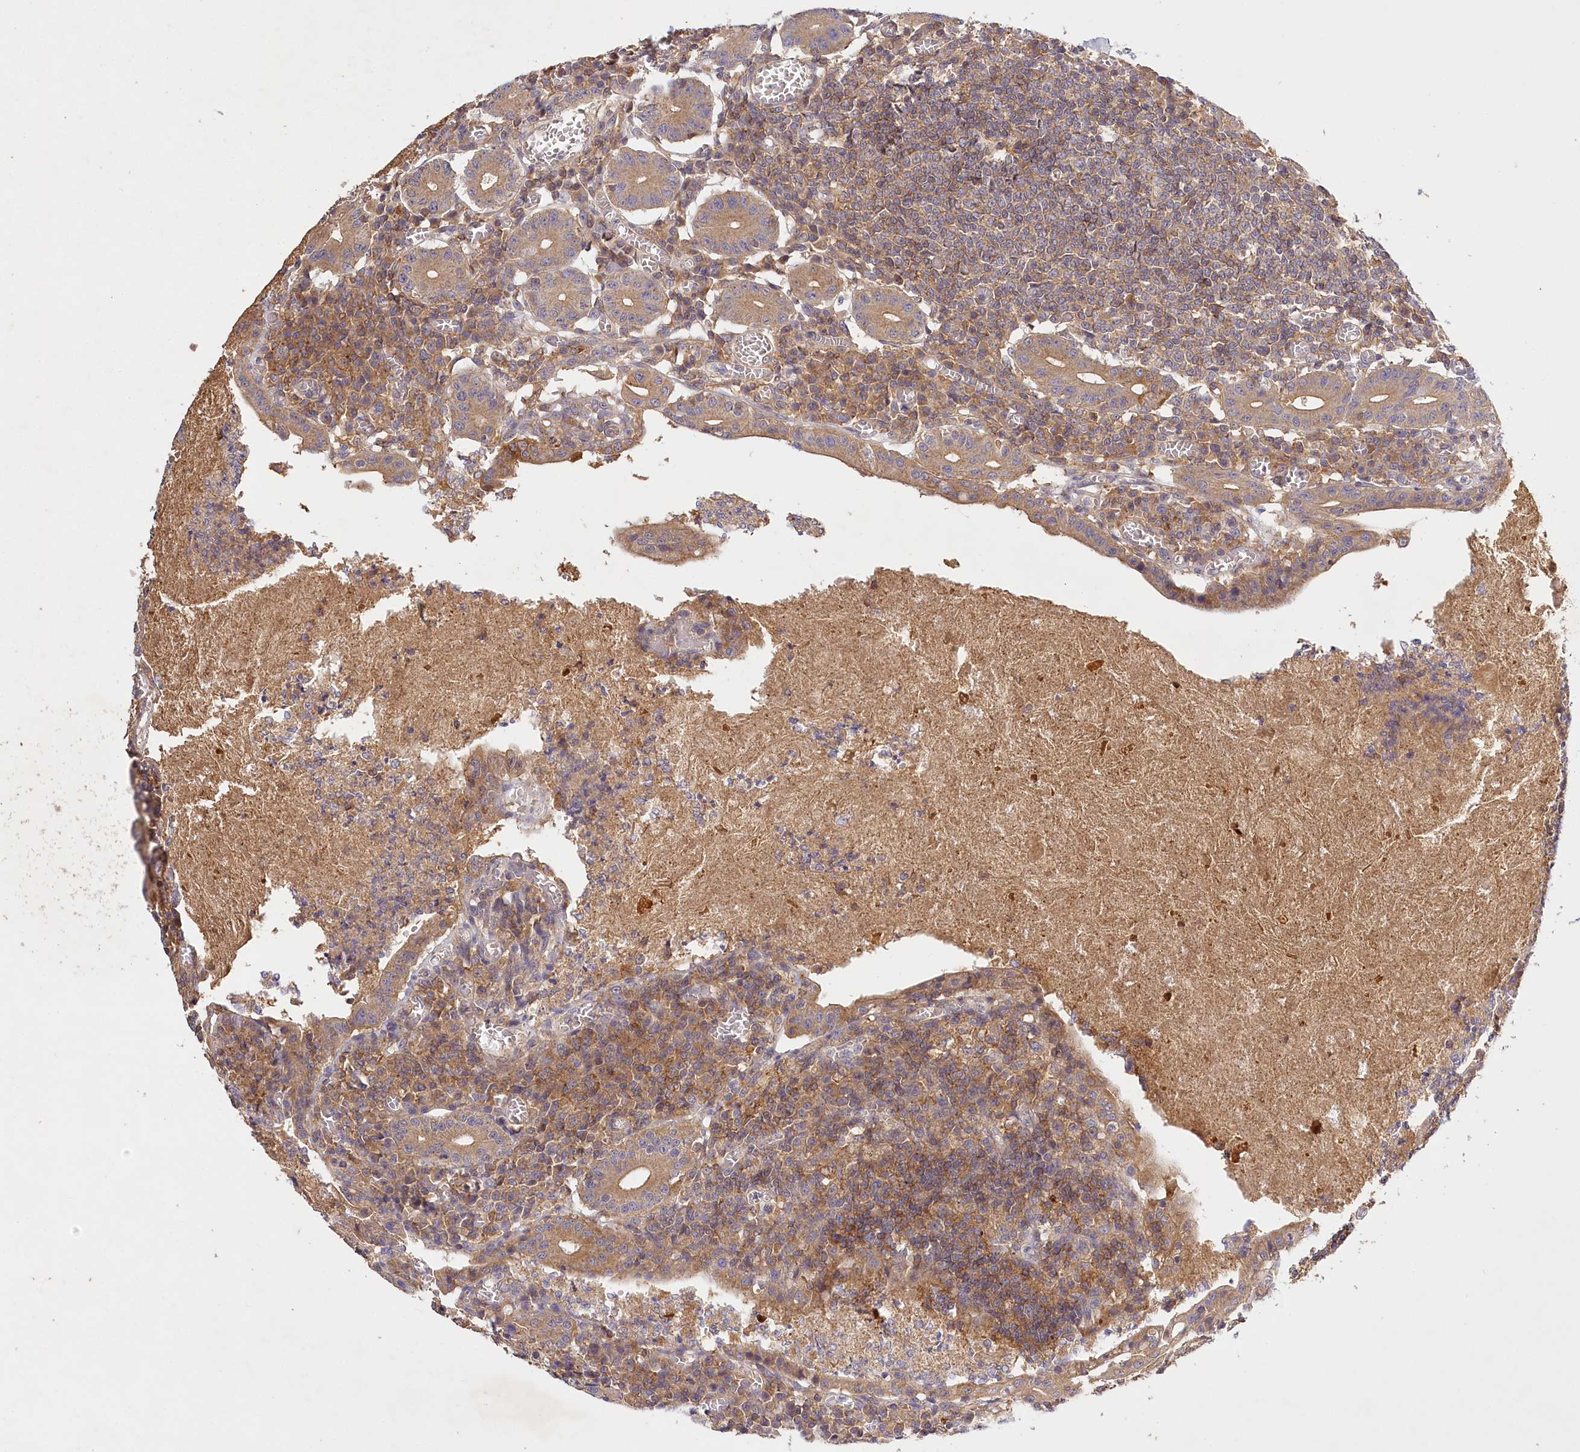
{"staining": {"intensity": "moderate", "quantity": ">75%", "location": "cytoplasmic/membranous"}, "tissue": "small intestine", "cell_type": "Glandular cells", "image_type": "normal", "snomed": [{"axis": "morphology", "description": "Normal tissue, NOS"}, {"axis": "morphology", "description": "Cystadenocarcinoma, serous, Metastatic site"}, {"axis": "topography", "description": "Small intestine"}], "caption": "This histopathology image exhibits unremarkable small intestine stained with immunohistochemistry to label a protein in brown. The cytoplasmic/membranous of glandular cells show moderate positivity for the protein. Nuclei are counter-stained blue.", "gene": "LSS", "patient": {"sex": "female", "age": 61}}